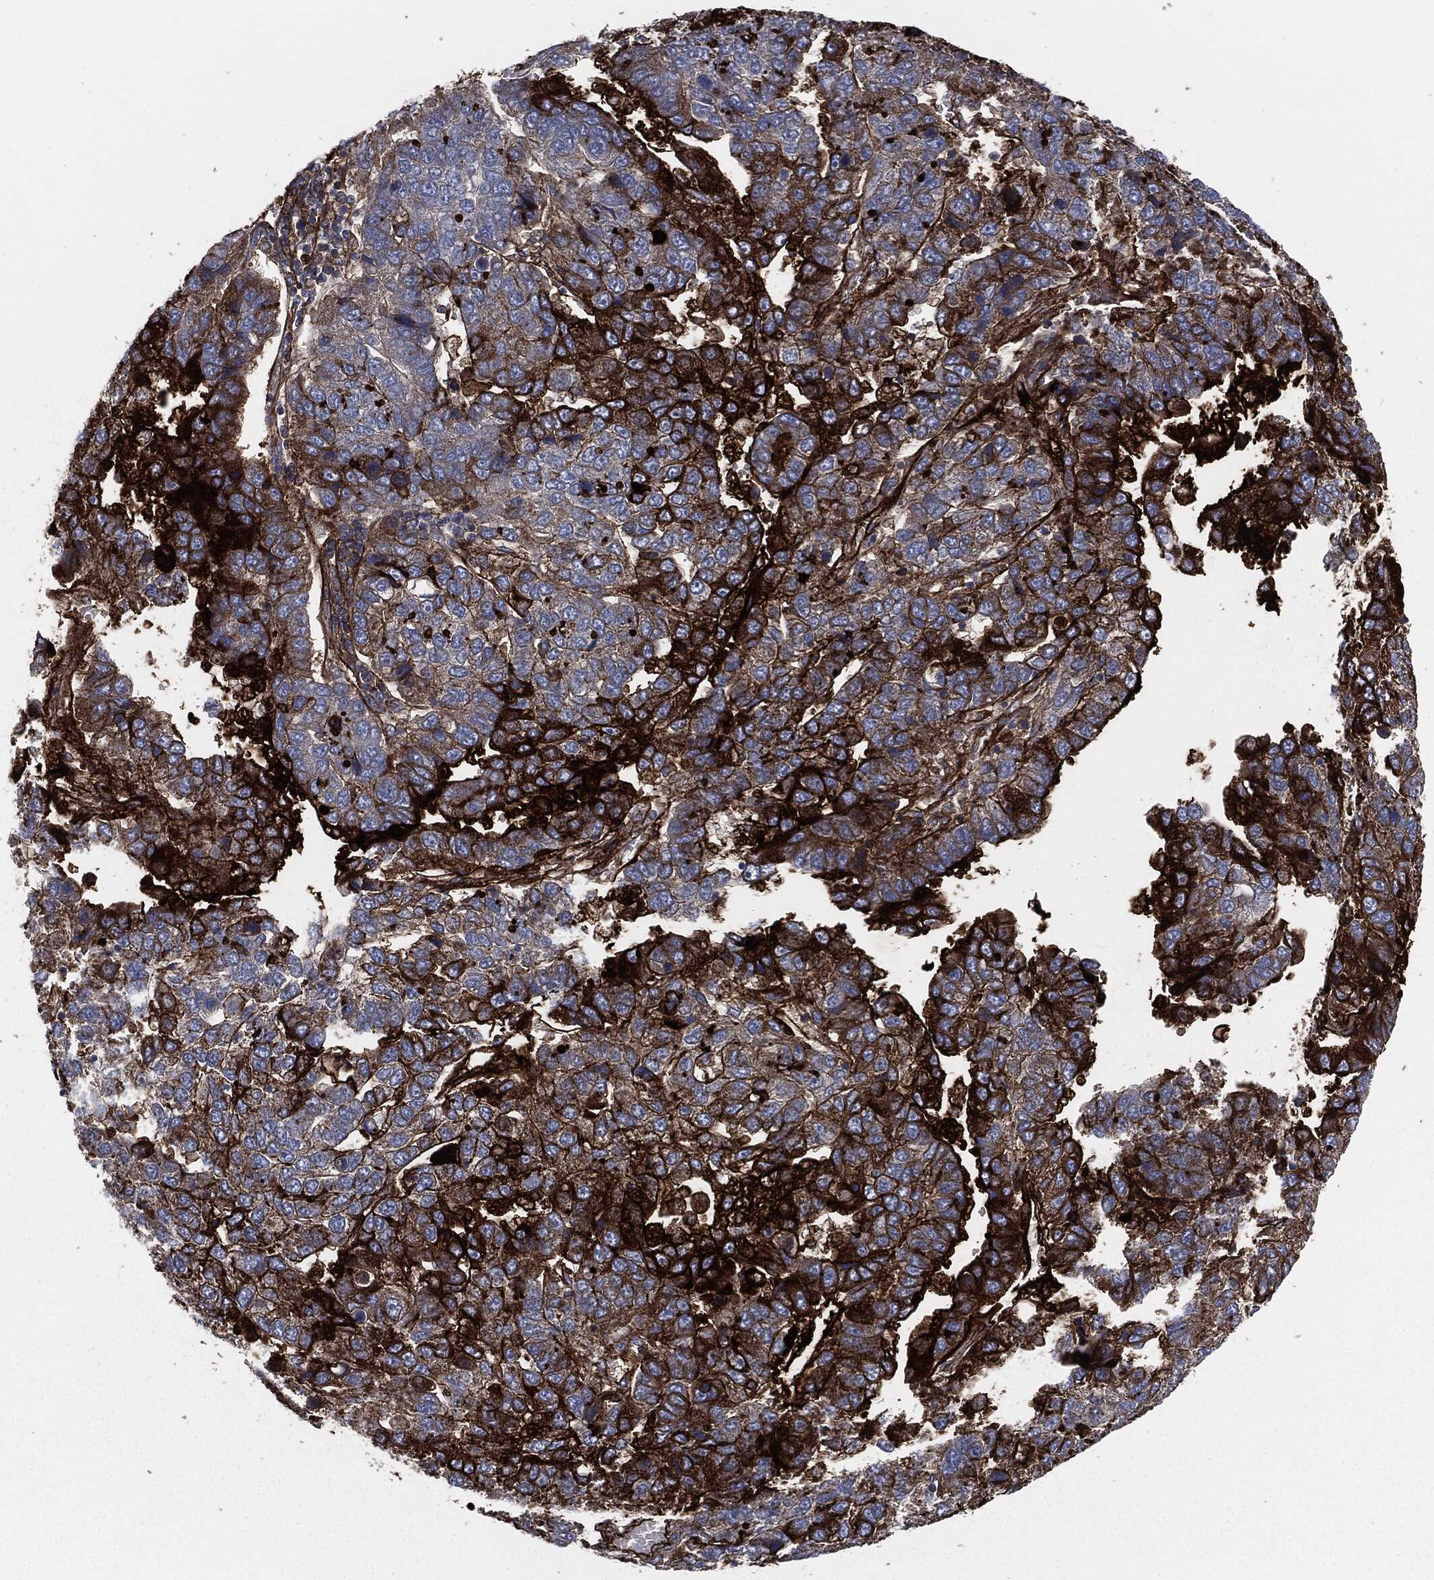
{"staining": {"intensity": "strong", "quantity": "25%-75%", "location": "cytoplasmic/membranous"}, "tissue": "pancreatic cancer", "cell_type": "Tumor cells", "image_type": "cancer", "snomed": [{"axis": "morphology", "description": "Adenocarcinoma, NOS"}, {"axis": "topography", "description": "Pancreas"}], "caption": "Pancreatic cancer stained for a protein exhibits strong cytoplasmic/membranous positivity in tumor cells. The staining was performed using DAB (3,3'-diaminobenzidine), with brown indicating positive protein expression. Nuclei are stained blue with hematoxylin.", "gene": "APOB", "patient": {"sex": "female", "age": 61}}